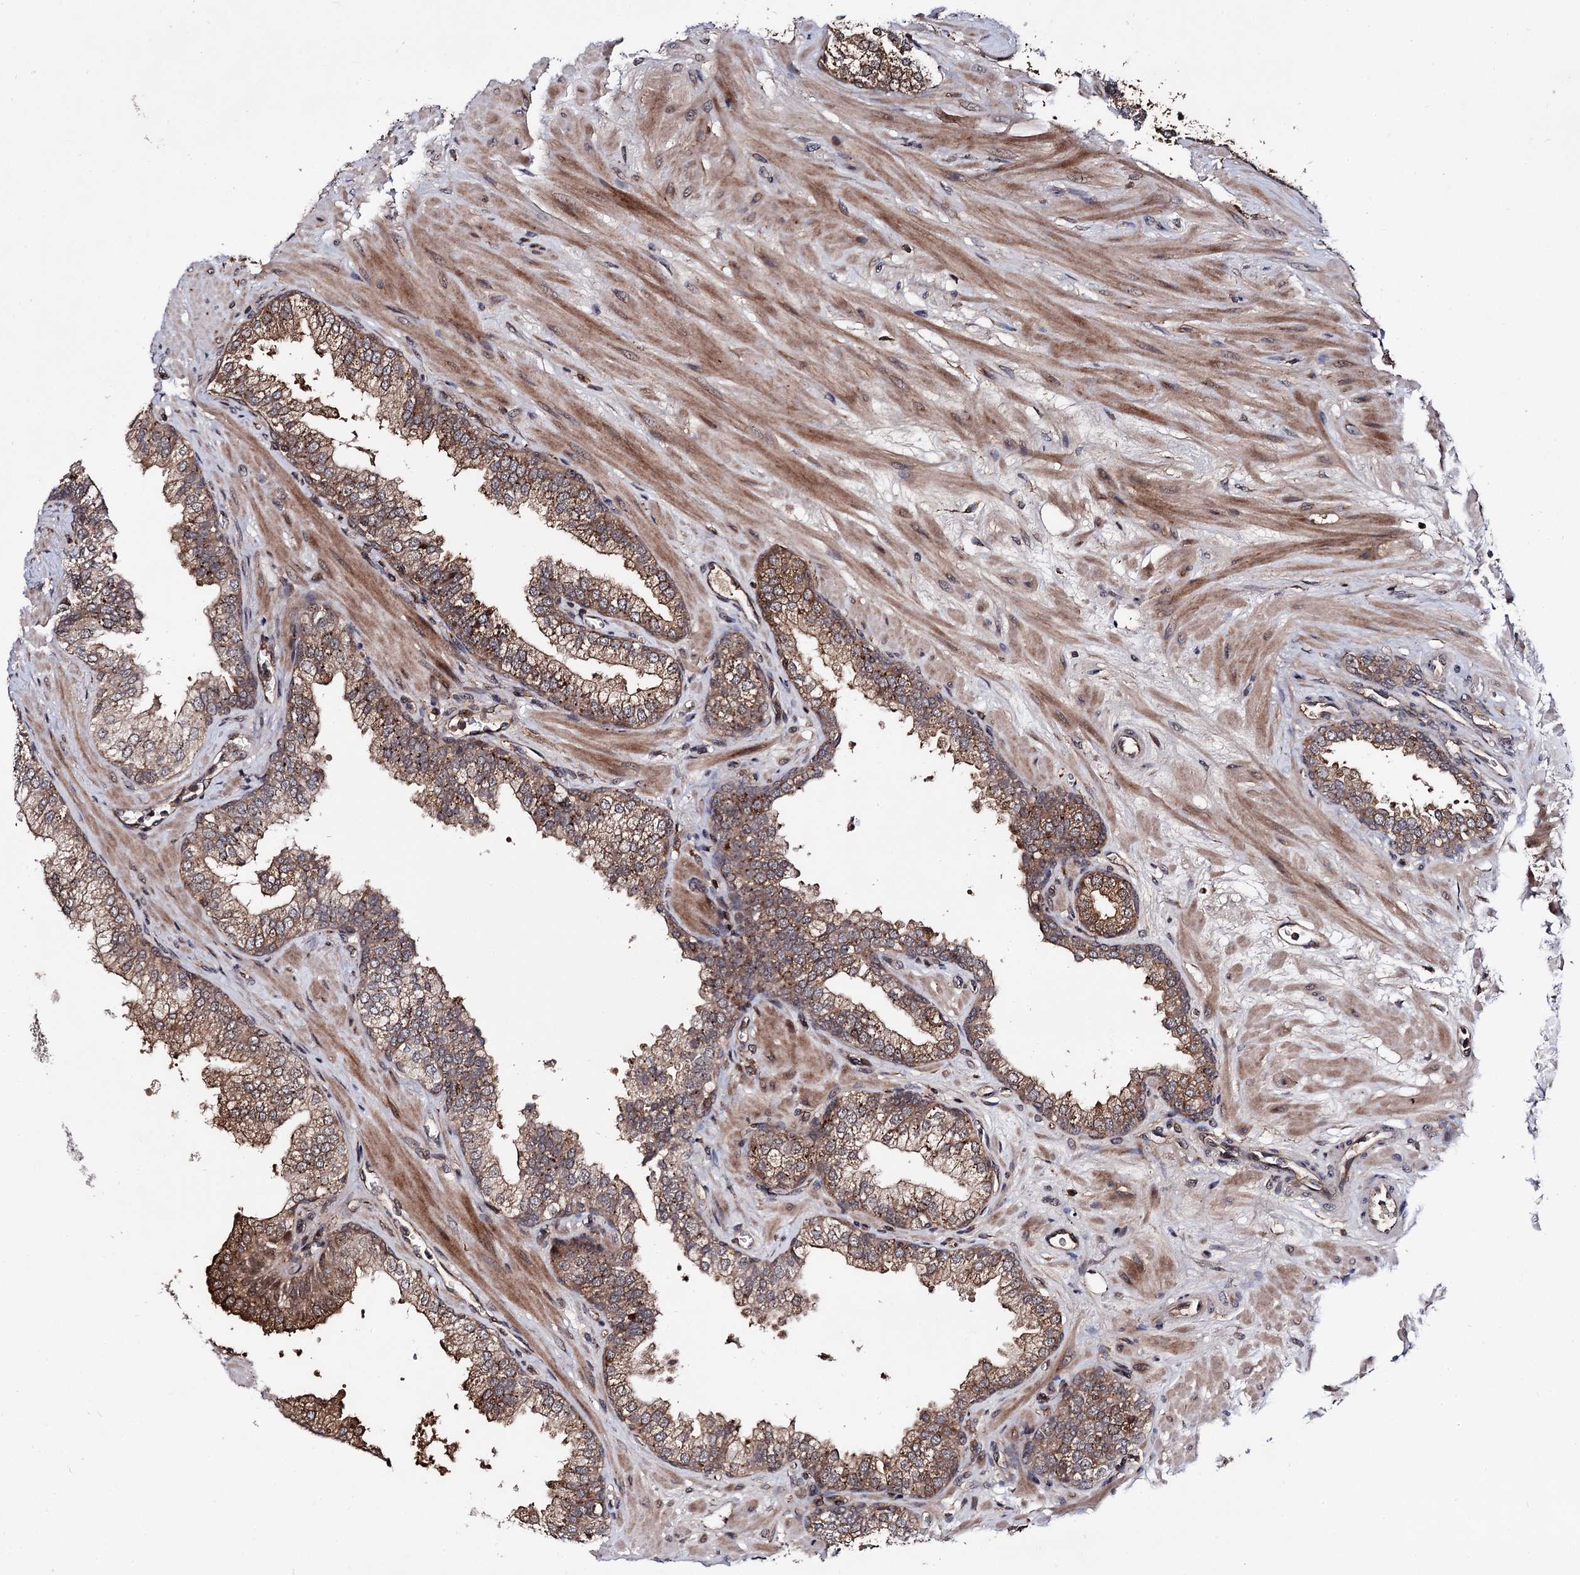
{"staining": {"intensity": "moderate", "quantity": ">75%", "location": "cytoplasmic/membranous"}, "tissue": "prostate", "cell_type": "Glandular cells", "image_type": "normal", "snomed": [{"axis": "morphology", "description": "Normal tissue, NOS"}, {"axis": "topography", "description": "Prostate"}], "caption": "DAB immunohistochemical staining of unremarkable prostate shows moderate cytoplasmic/membranous protein positivity in about >75% of glandular cells. (DAB IHC, brown staining for protein, blue staining for nuclei).", "gene": "MICAL2", "patient": {"sex": "male", "age": 60}}